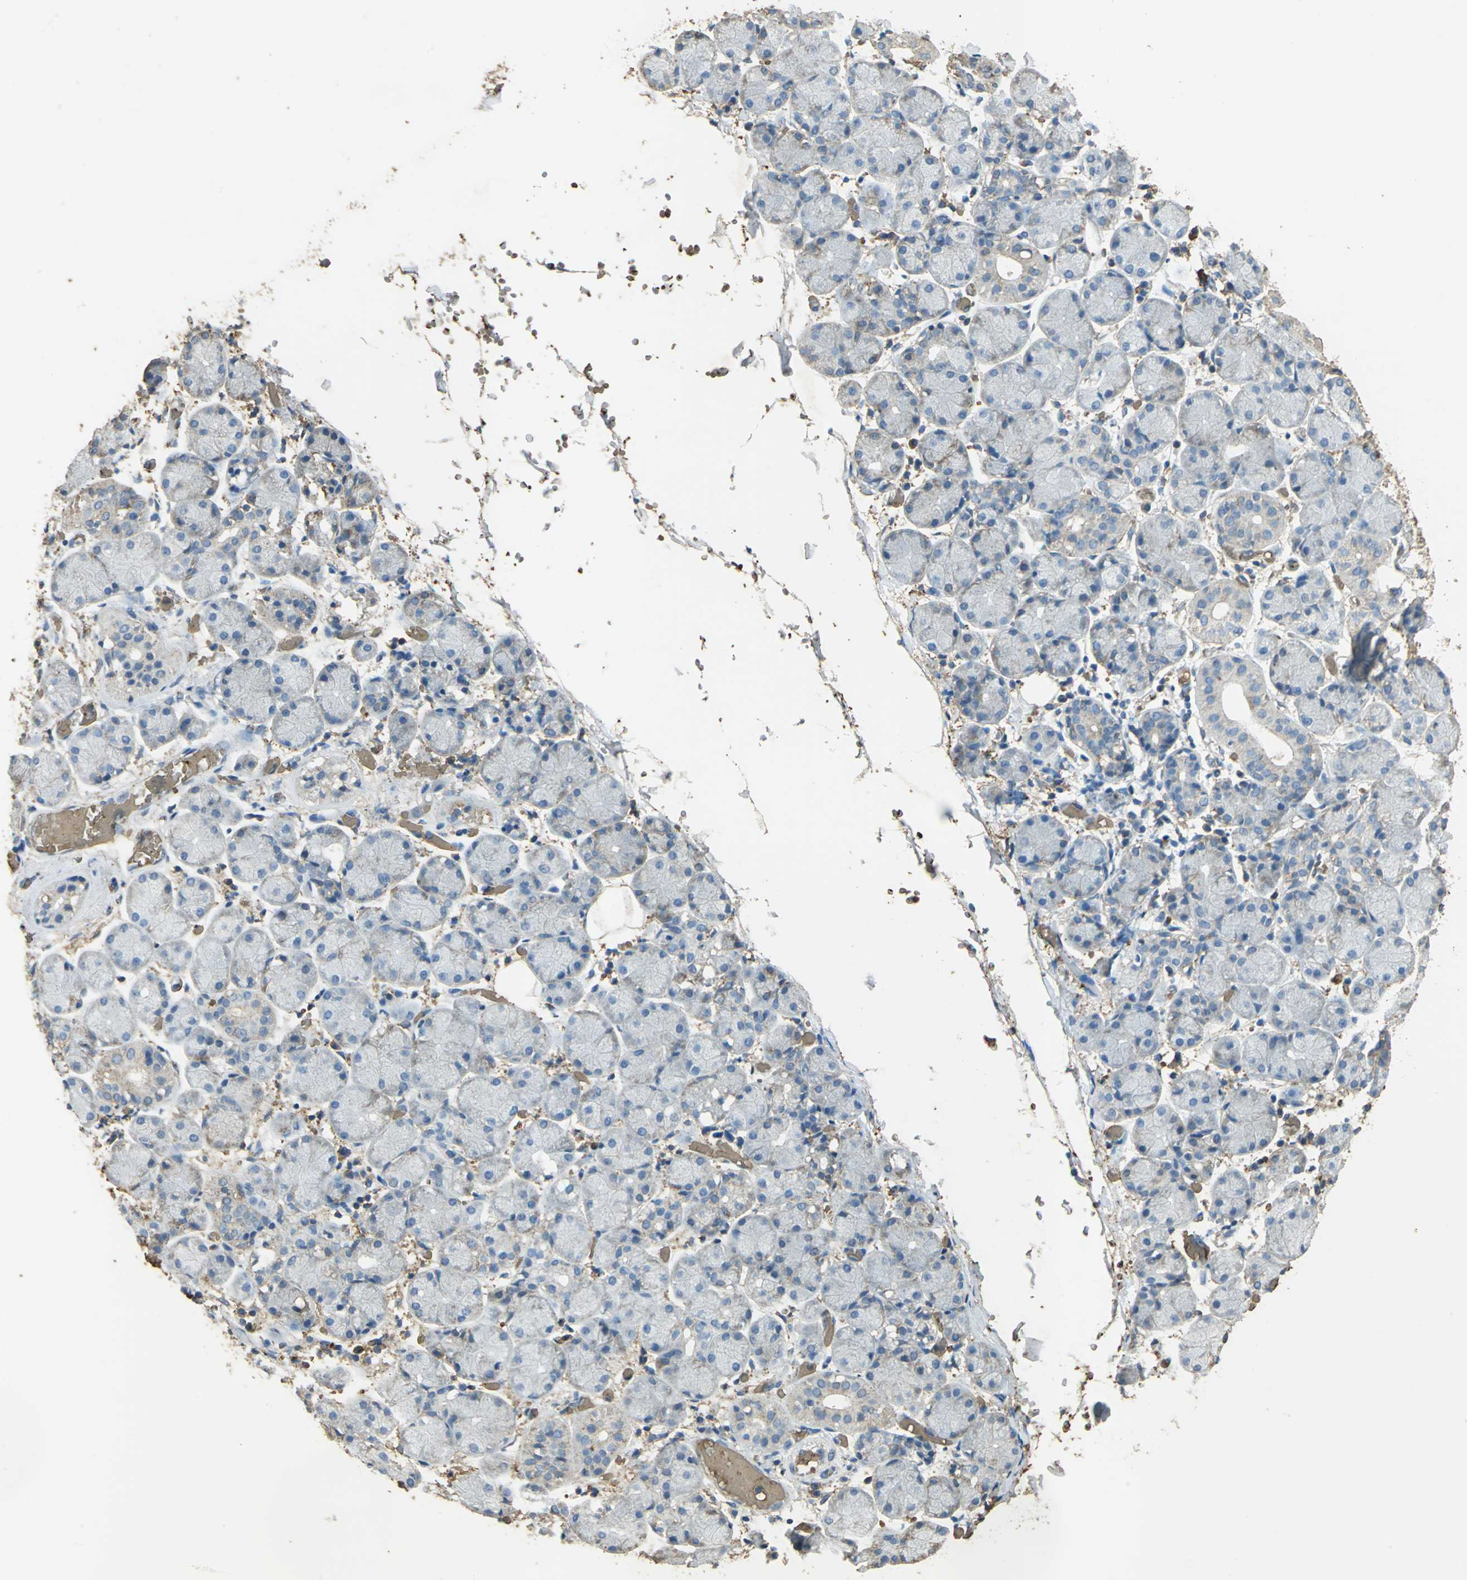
{"staining": {"intensity": "weak", "quantity": "<25%", "location": "cytoplasmic/membranous"}, "tissue": "salivary gland", "cell_type": "Glandular cells", "image_type": "normal", "snomed": [{"axis": "morphology", "description": "Normal tissue, NOS"}, {"axis": "topography", "description": "Salivary gland"}], "caption": "DAB immunohistochemical staining of benign human salivary gland displays no significant staining in glandular cells. (Immunohistochemistry, brightfield microscopy, high magnification).", "gene": "TRAPPC2", "patient": {"sex": "female", "age": 24}}